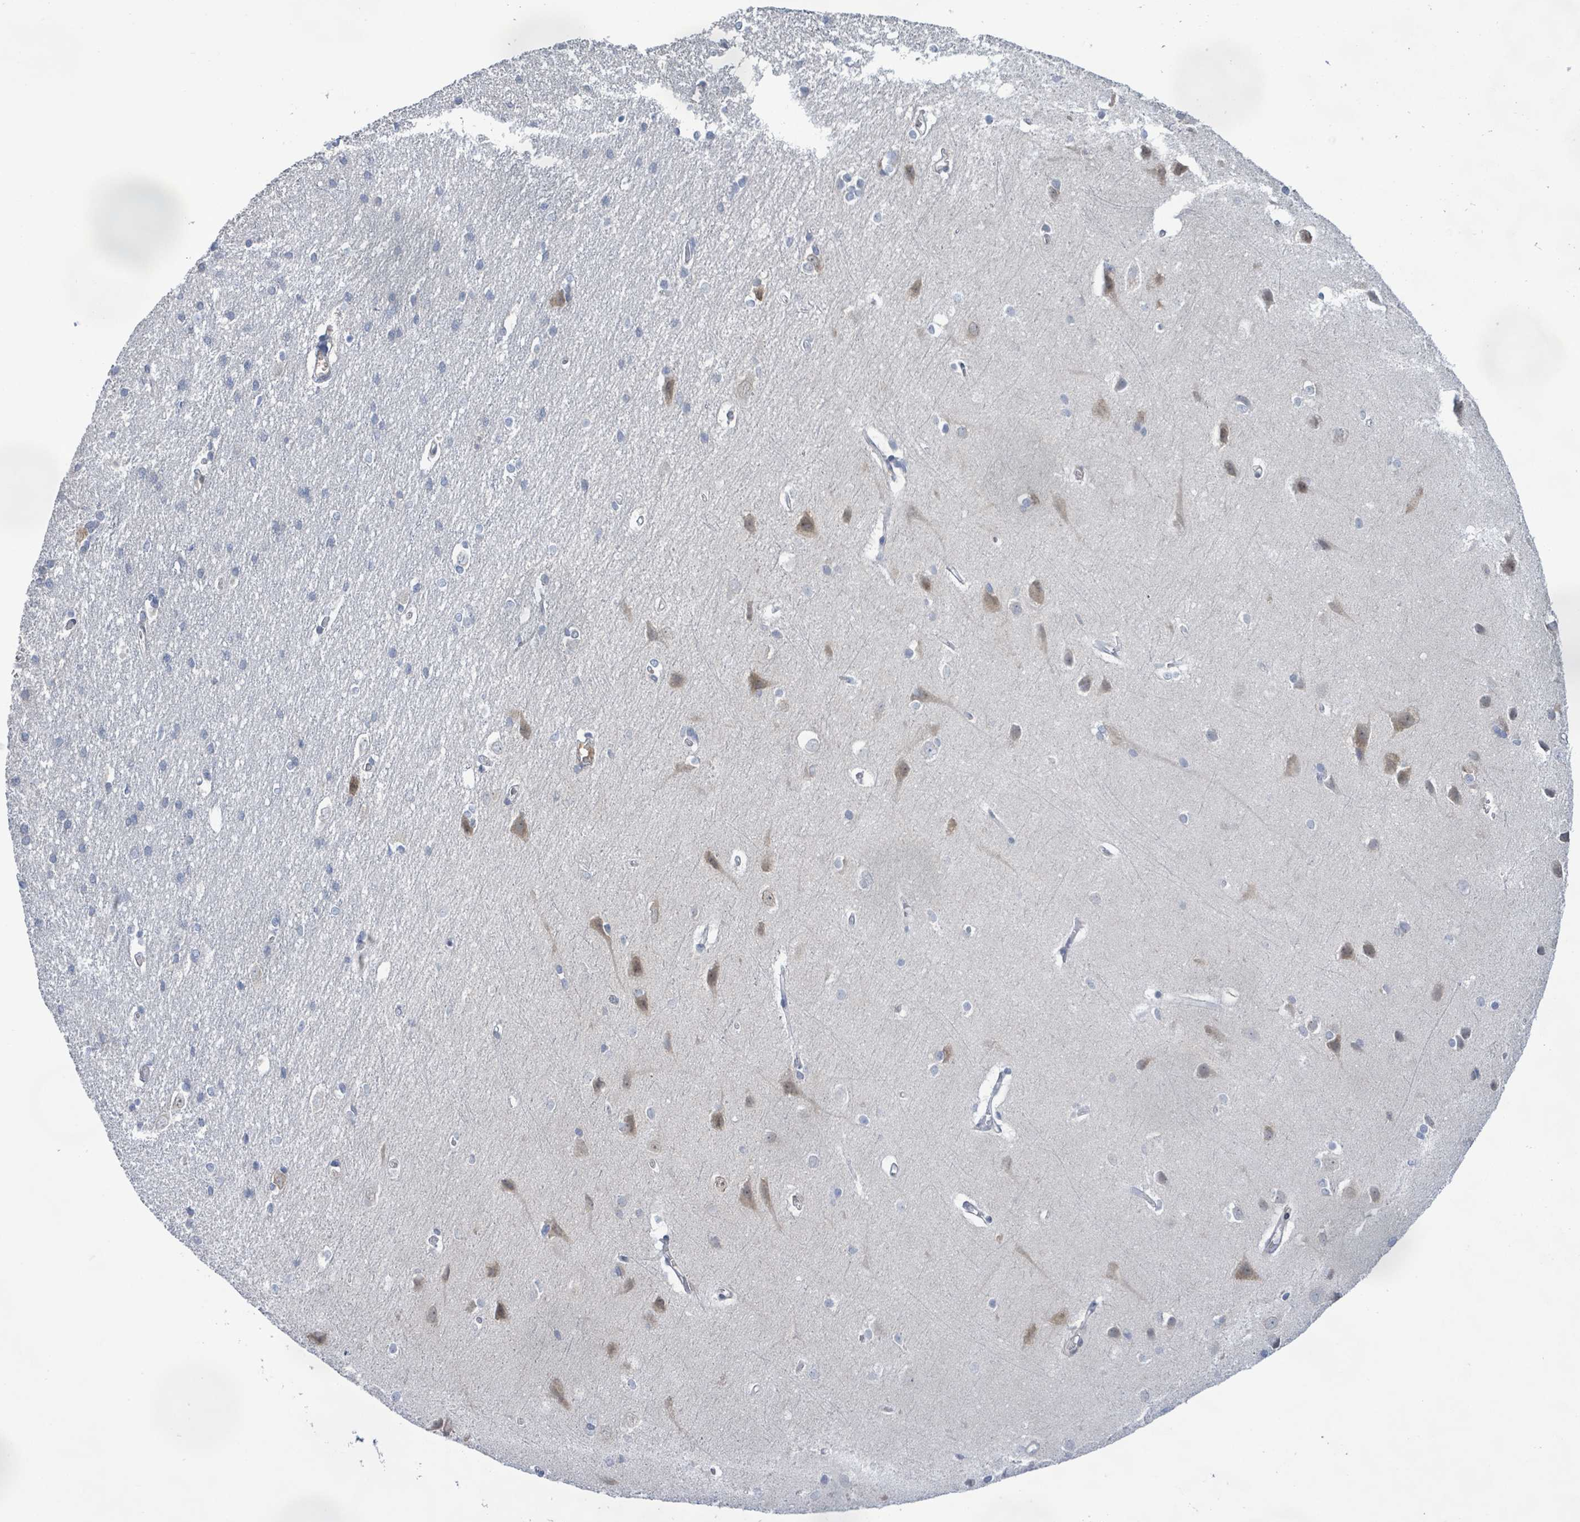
{"staining": {"intensity": "negative", "quantity": "none", "location": "none"}, "tissue": "cerebral cortex", "cell_type": "Endothelial cells", "image_type": "normal", "snomed": [{"axis": "morphology", "description": "Normal tissue, NOS"}, {"axis": "topography", "description": "Cerebral cortex"}], "caption": "Protein analysis of unremarkable cerebral cortex demonstrates no significant staining in endothelial cells. (Brightfield microscopy of DAB immunohistochemistry at high magnification).", "gene": "SLIT3", "patient": {"sex": "male", "age": 37}}